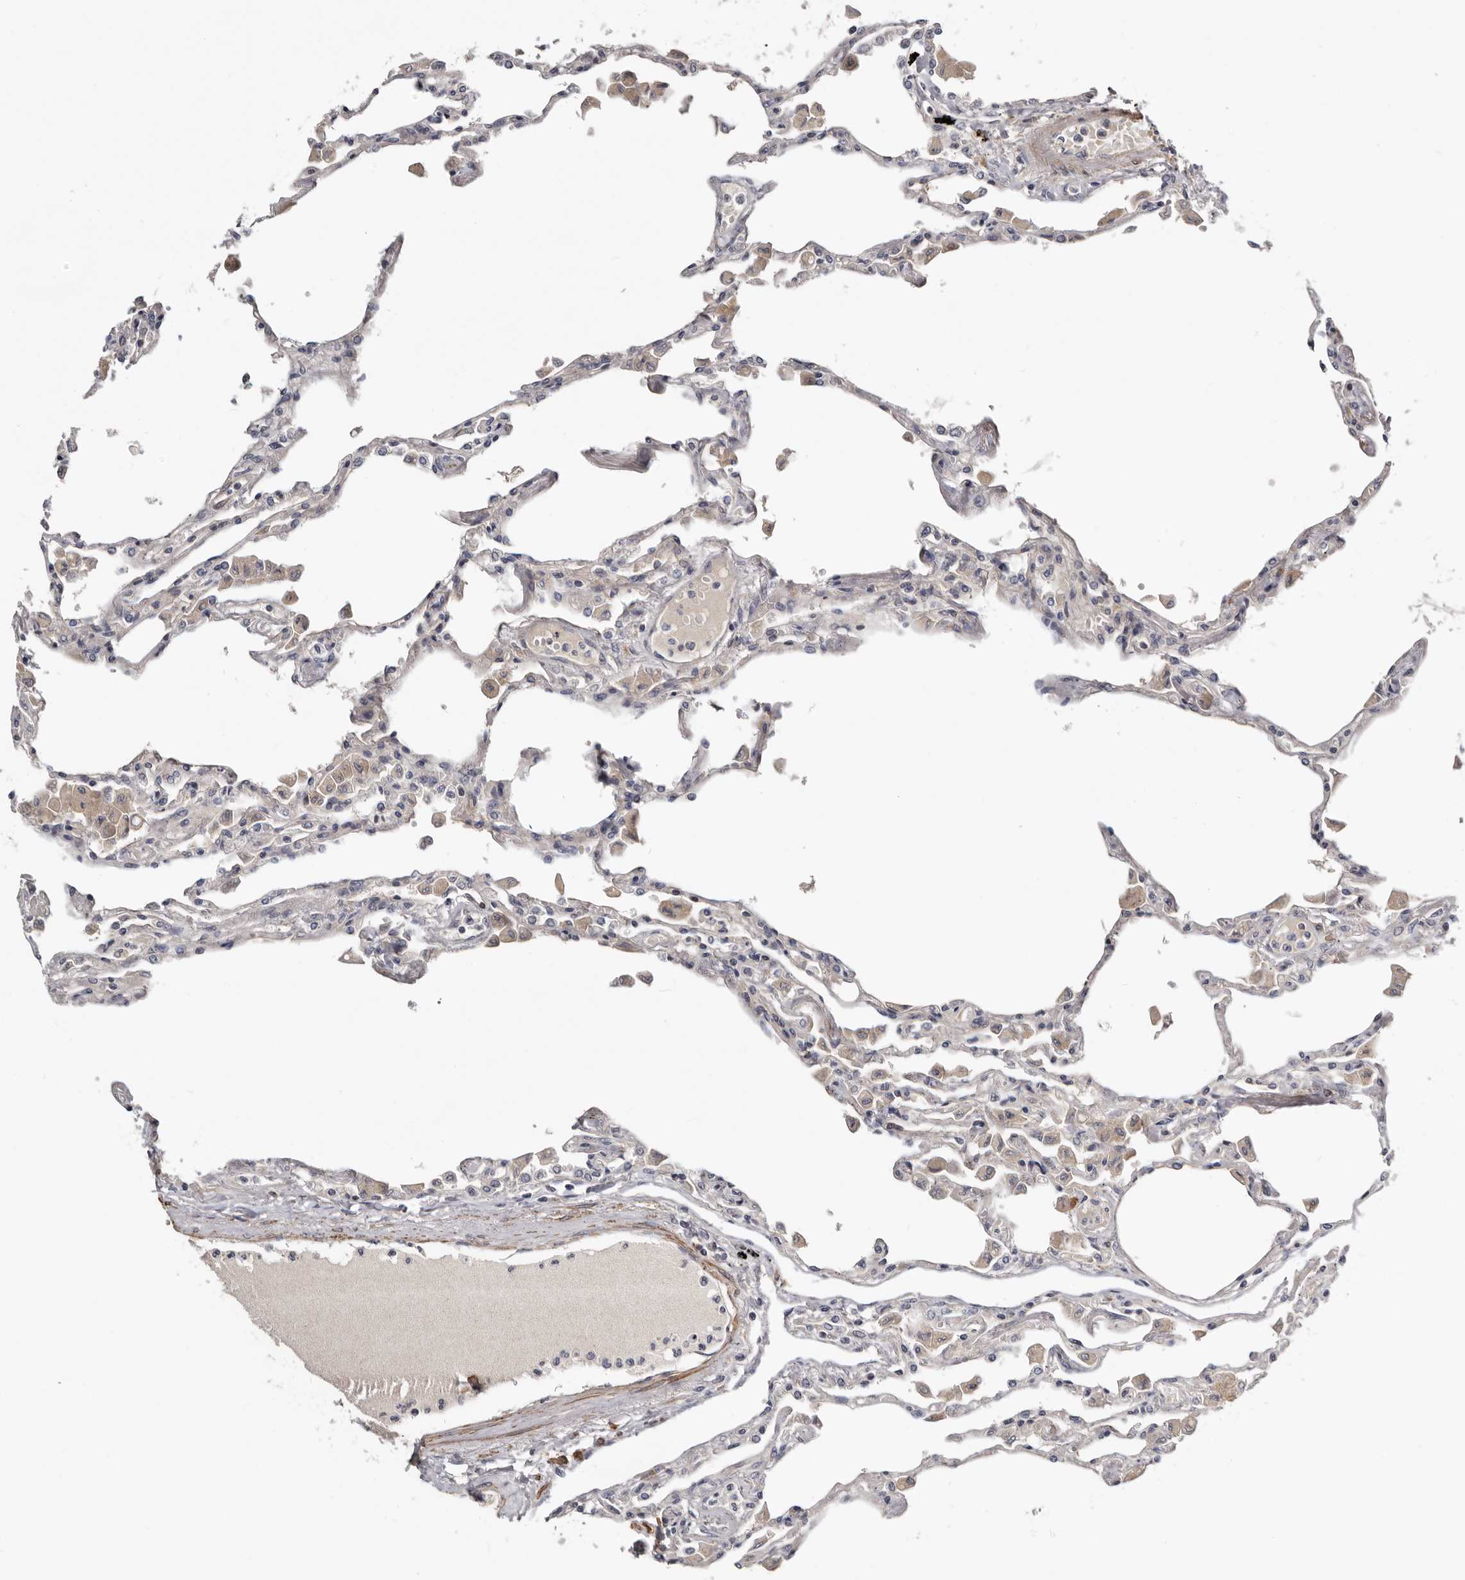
{"staining": {"intensity": "negative", "quantity": "none", "location": "none"}, "tissue": "lung", "cell_type": "Alveolar cells", "image_type": "normal", "snomed": [{"axis": "morphology", "description": "Normal tissue, NOS"}, {"axis": "topography", "description": "Bronchus"}, {"axis": "topography", "description": "Lung"}], "caption": "This image is of benign lung stained with IHC to label a protein in brown with the nuclei are counter-stained blue. There is no expression in alveolar cells.", "gene": "CDCA8", "patient": {"sex": "female", "age": 49}}